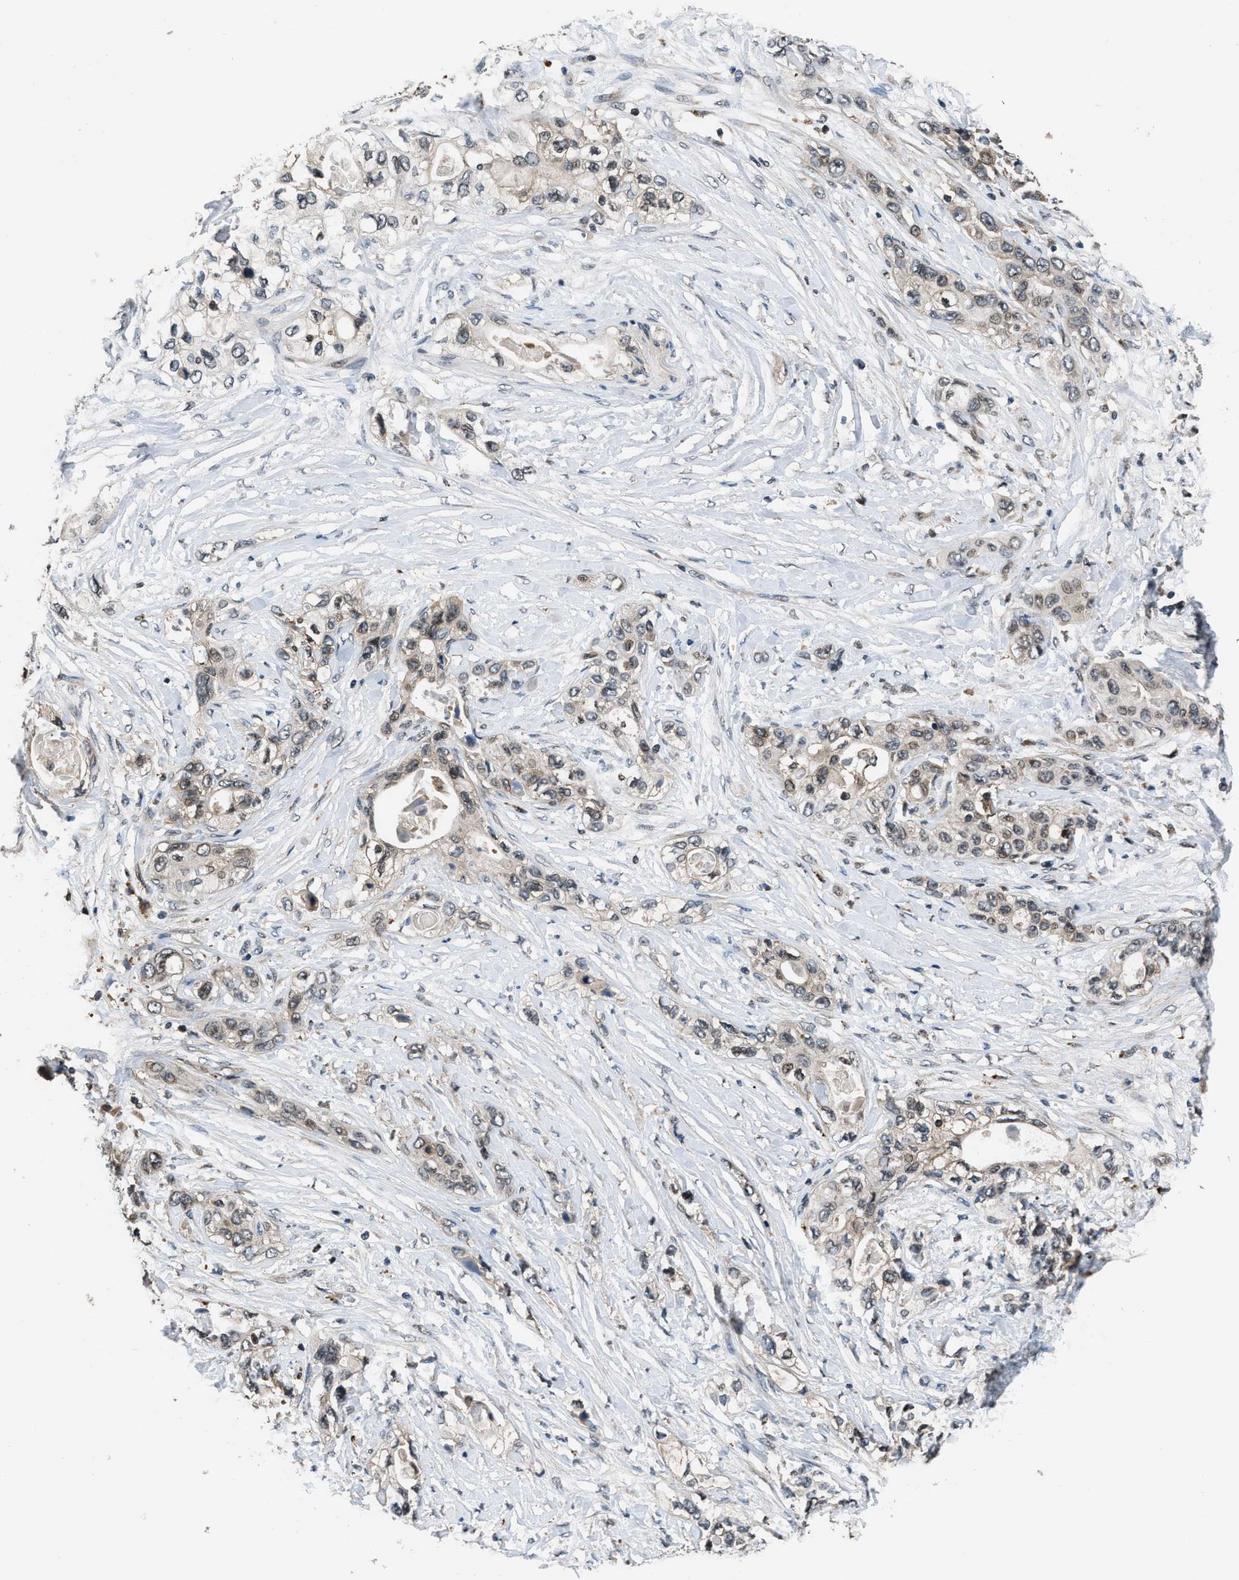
{"staining": {"intensity": "weak", "quantity": "25%-75%", "location": "cytoplasmic/membranous,nuclear"}, "tissue": "pancreatic cancer", "cell_type": "Tumor cells", "image_type": "cancer", "snomed": [{"axis": "morphology", "description": "Adenocarcinoma, NOS"}, {"axis": "topography", "description": "Pancreas"}], "caption": "DAB (3,3'-diaminobenzidine) immunohistochemical staining of pancreatic adenocarcinoma displays weak cytoplasmic/membranous and nuclear protein staining in about 25%-75% of tumor cells. Ihc stains the protein in brown and the nuclei are stained blue.", "gene": "CTBS", "patient": {"sex": "female", "age": 70}}